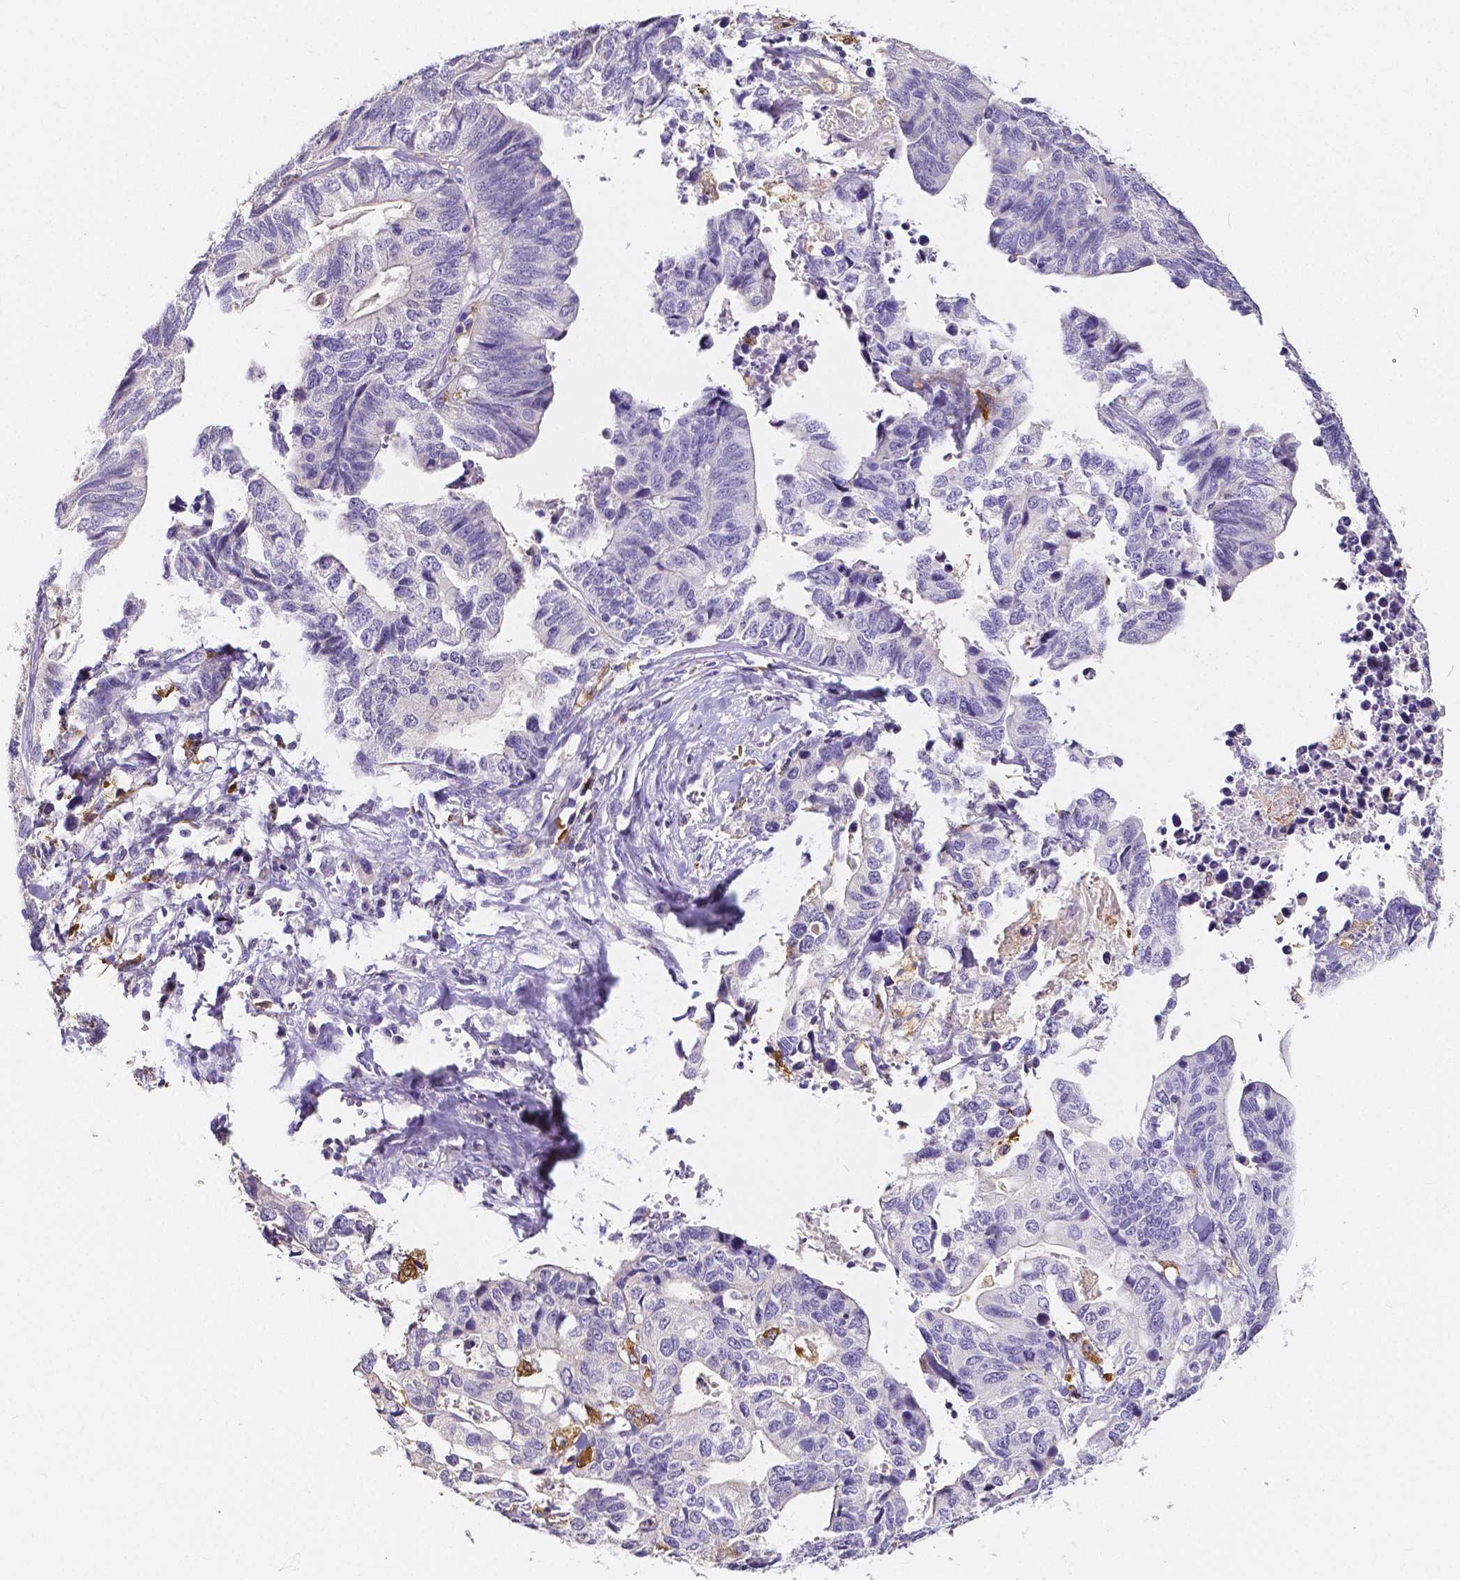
{"staining": {"intensity": "negative", "quantity": "none", "location": "none"}, "tissue": "stomach cancer", "cell_type": "Tumor cells", "image_type": "cancer", "snomed": [{"axis": "morphology", "description": "Adenocarcinoma, NOS"}, {"axis": "topography", "description": "Stomach, upper"}], "caption": "Human adenocarcinoma (stomach) stained for a protein using IHC shows no positivity in tumor cells.", "gene": "ACP5", "patient": {"sex": "female", "age": 67}}